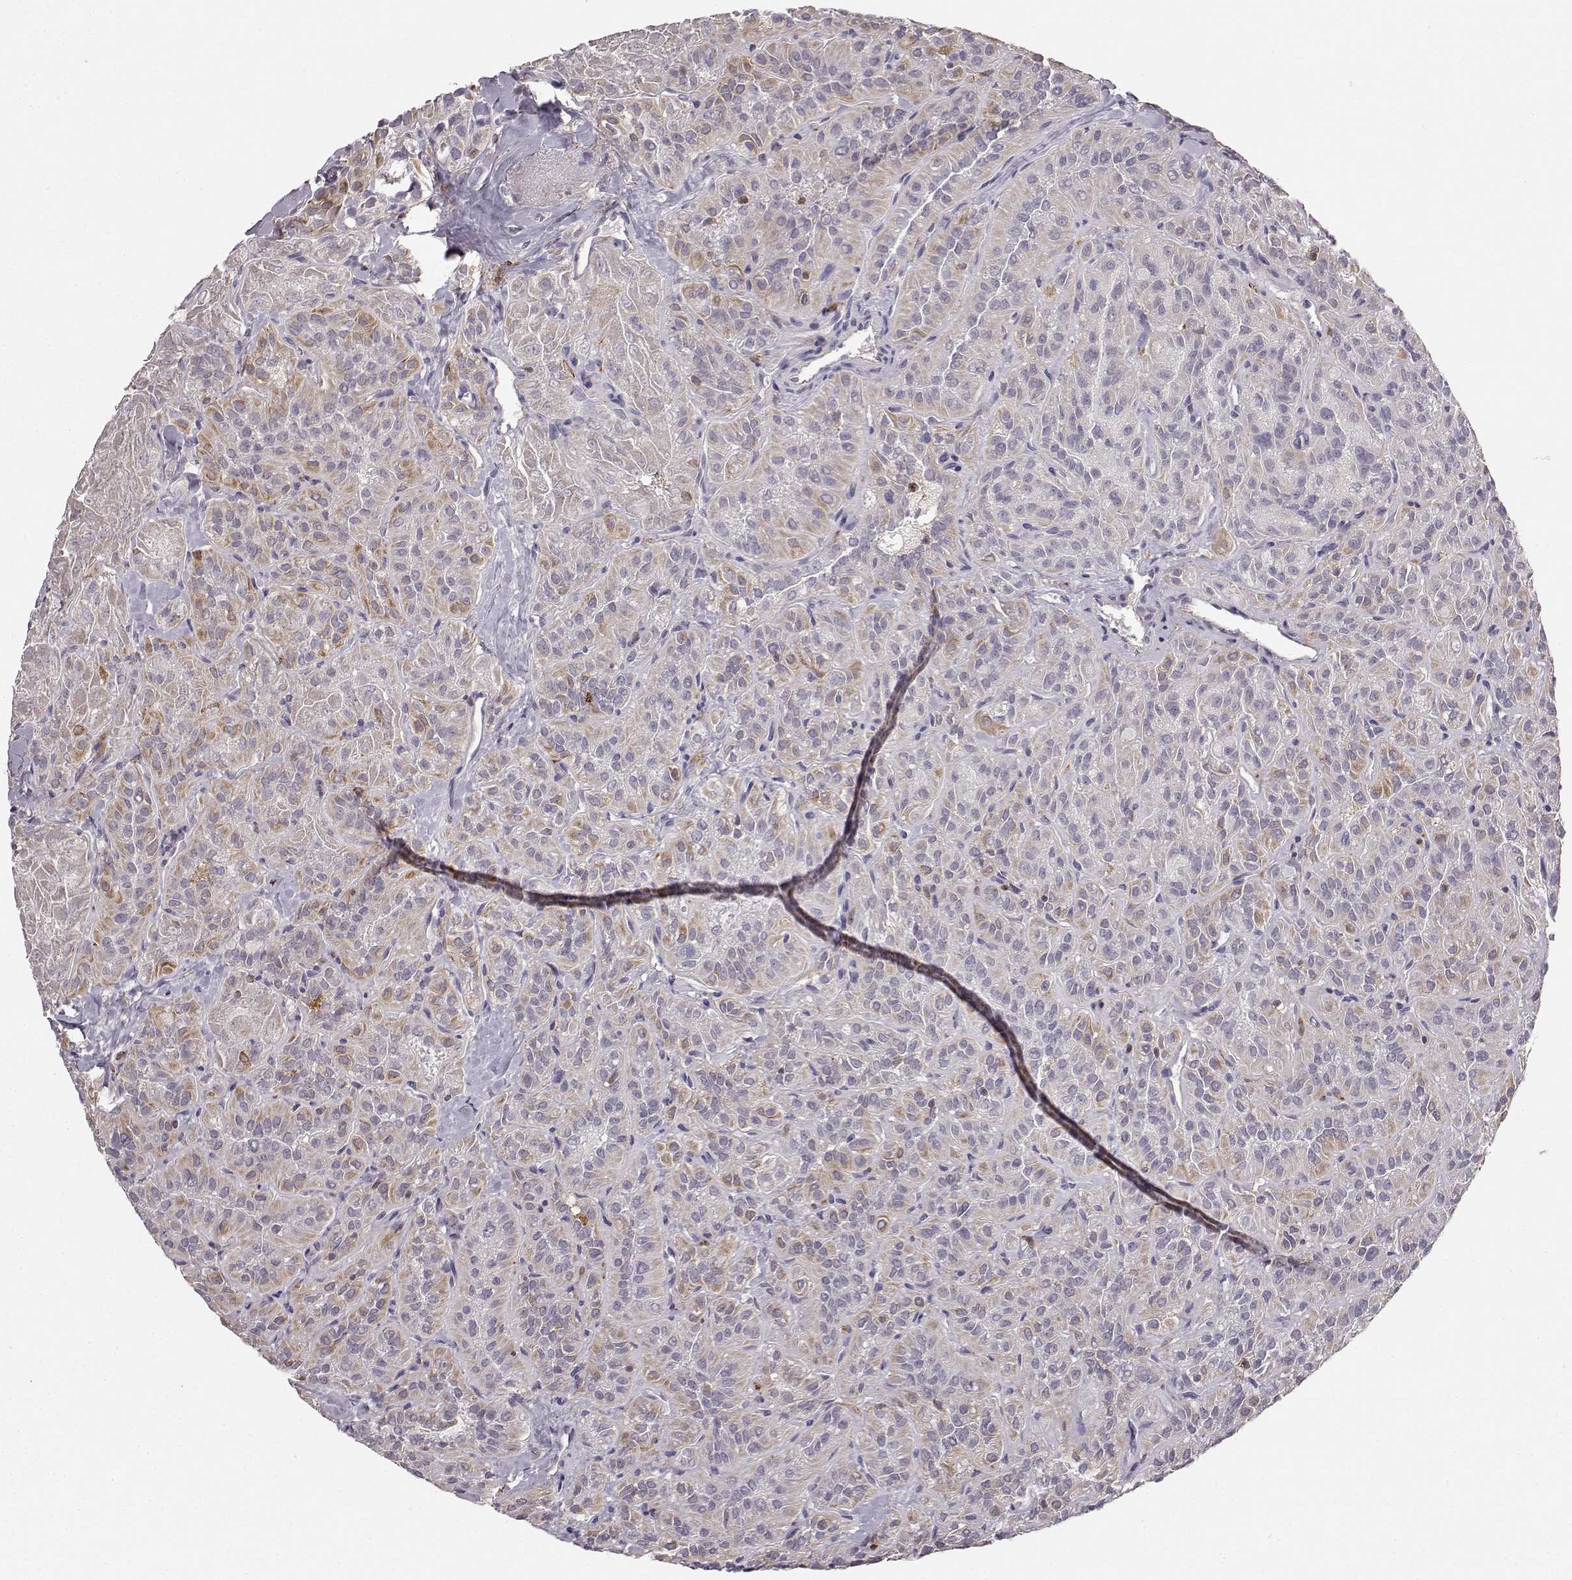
{"staining": {"intensity": "weak", "quantity": "<25%", "location": "cytoplasmic/membranous"}, "tissue": "thyroid cancer", "cell_type": "Tumor cells", "image_type": "cancer", "snomed": [{"axis": "morphology", "description": "Papillary adenocarcinoma, NOS"}, {"axis": "topography", "description": "Thyroid gland"}], "caption": "This is an immunohistochemistry (IHC) image of thyroid cancer (papillary adenocarcinoma). There is no staining in tumor cells.", "gene": "CCNF", "patient": {"sex": "female", "age": 45}}